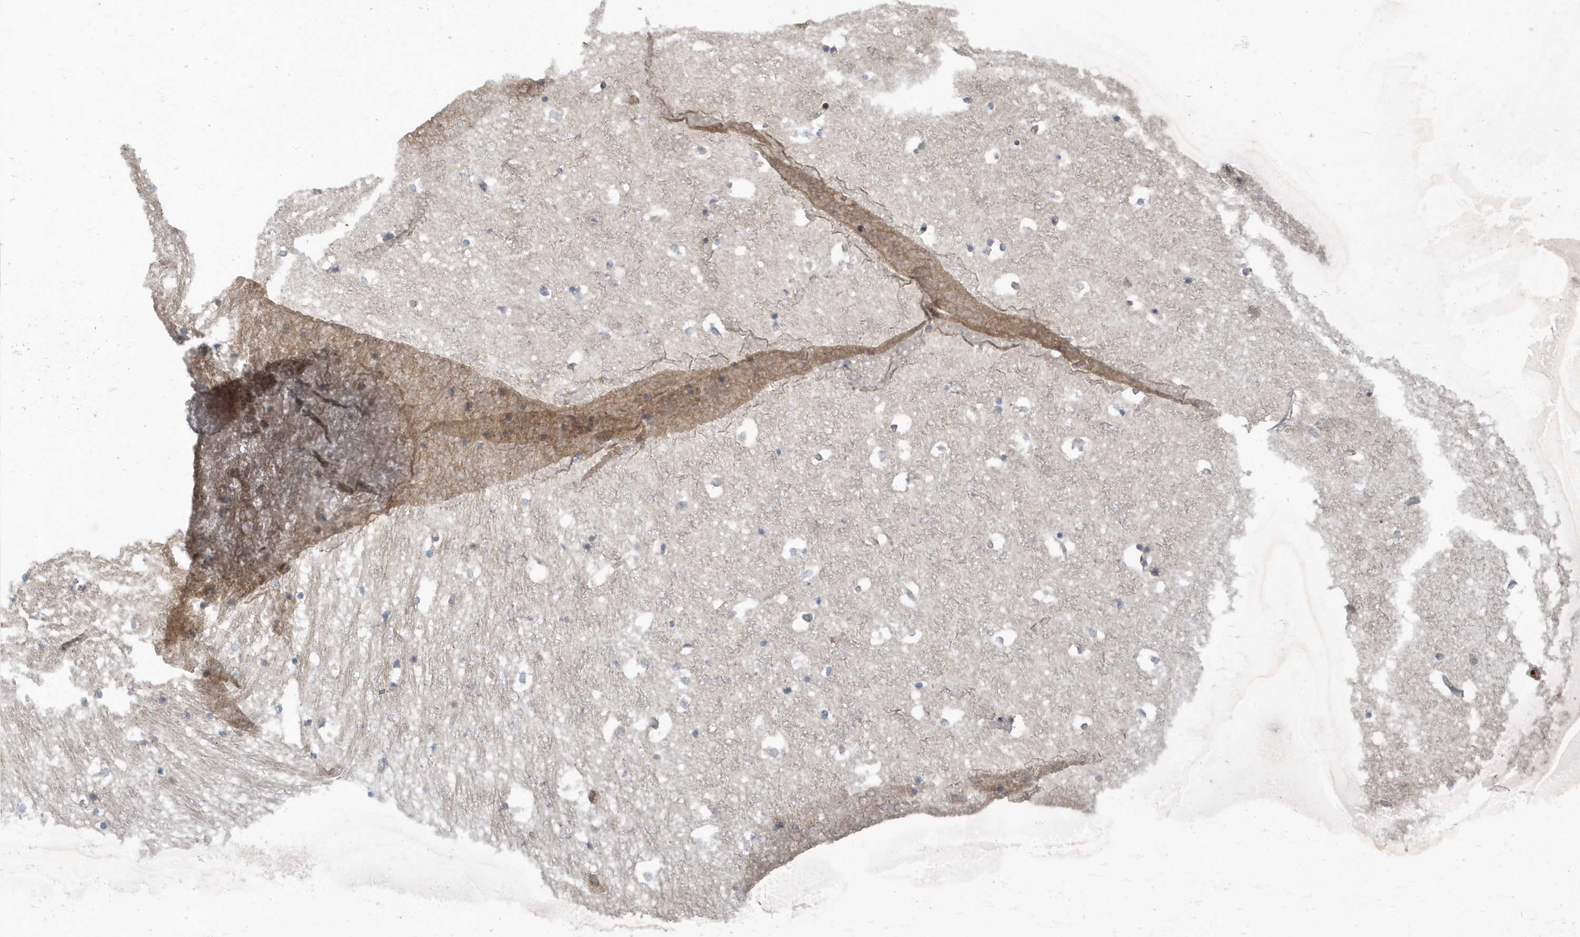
{"staining": {"intensity": "negative", "quantity": "none", "location": "none"}, "tissue": "hippocampus", "cell_type": "Glial cells", "image_type": "normal", "snomed": [{"axis": "morphology", "description": "Normal tissue, NOS"}, {"axis": "topography", "description": "Hippocampus"}], "caption": "An immunohistochemistry (IHC) histopathology image of benign hippocampus is shown. There is no staining in glial cells of hippocampus.", "gene": "USP53", "patient": {"sex": "female", "age": 52}}